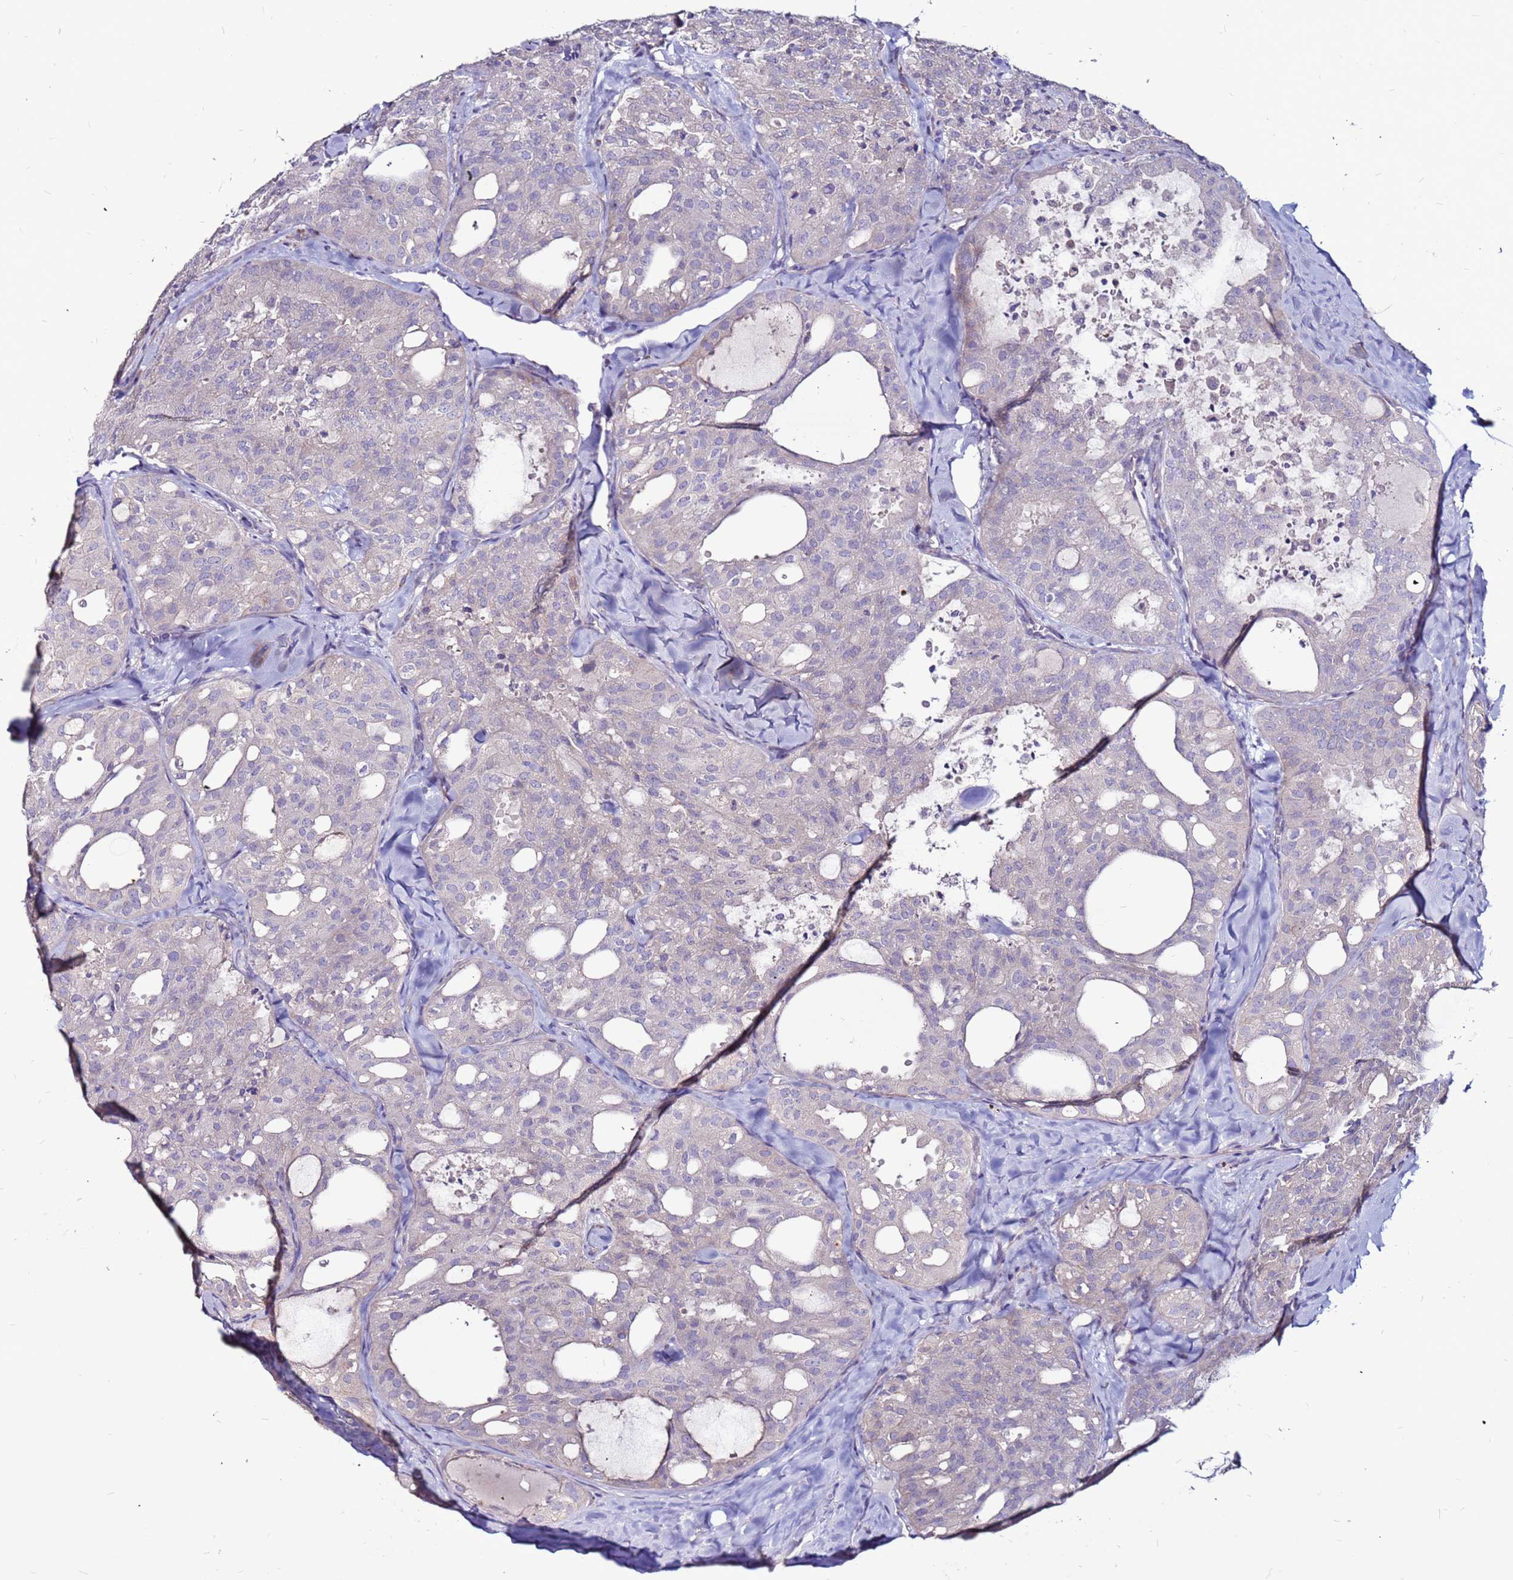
{"staining": {"intensity": "negative", "quantity": "none", "location": "none"}, "tissue": "thyroid cancer", "cell_type": "Tumor cells", "image_type": "cancer", "snomed": [{"axis": "morphology", "description": "Follicular adenoma carcinoma, NOS"}, {"axis": "topography", "description": "Thyroid gland"}], "caption": "Protein analysis of thyroid follicular adenoma carcinoma demonstrates no significant expression in tumor cells.", "gene": "SLC44A3", "patient": {"sex": "male", "age": 75}}